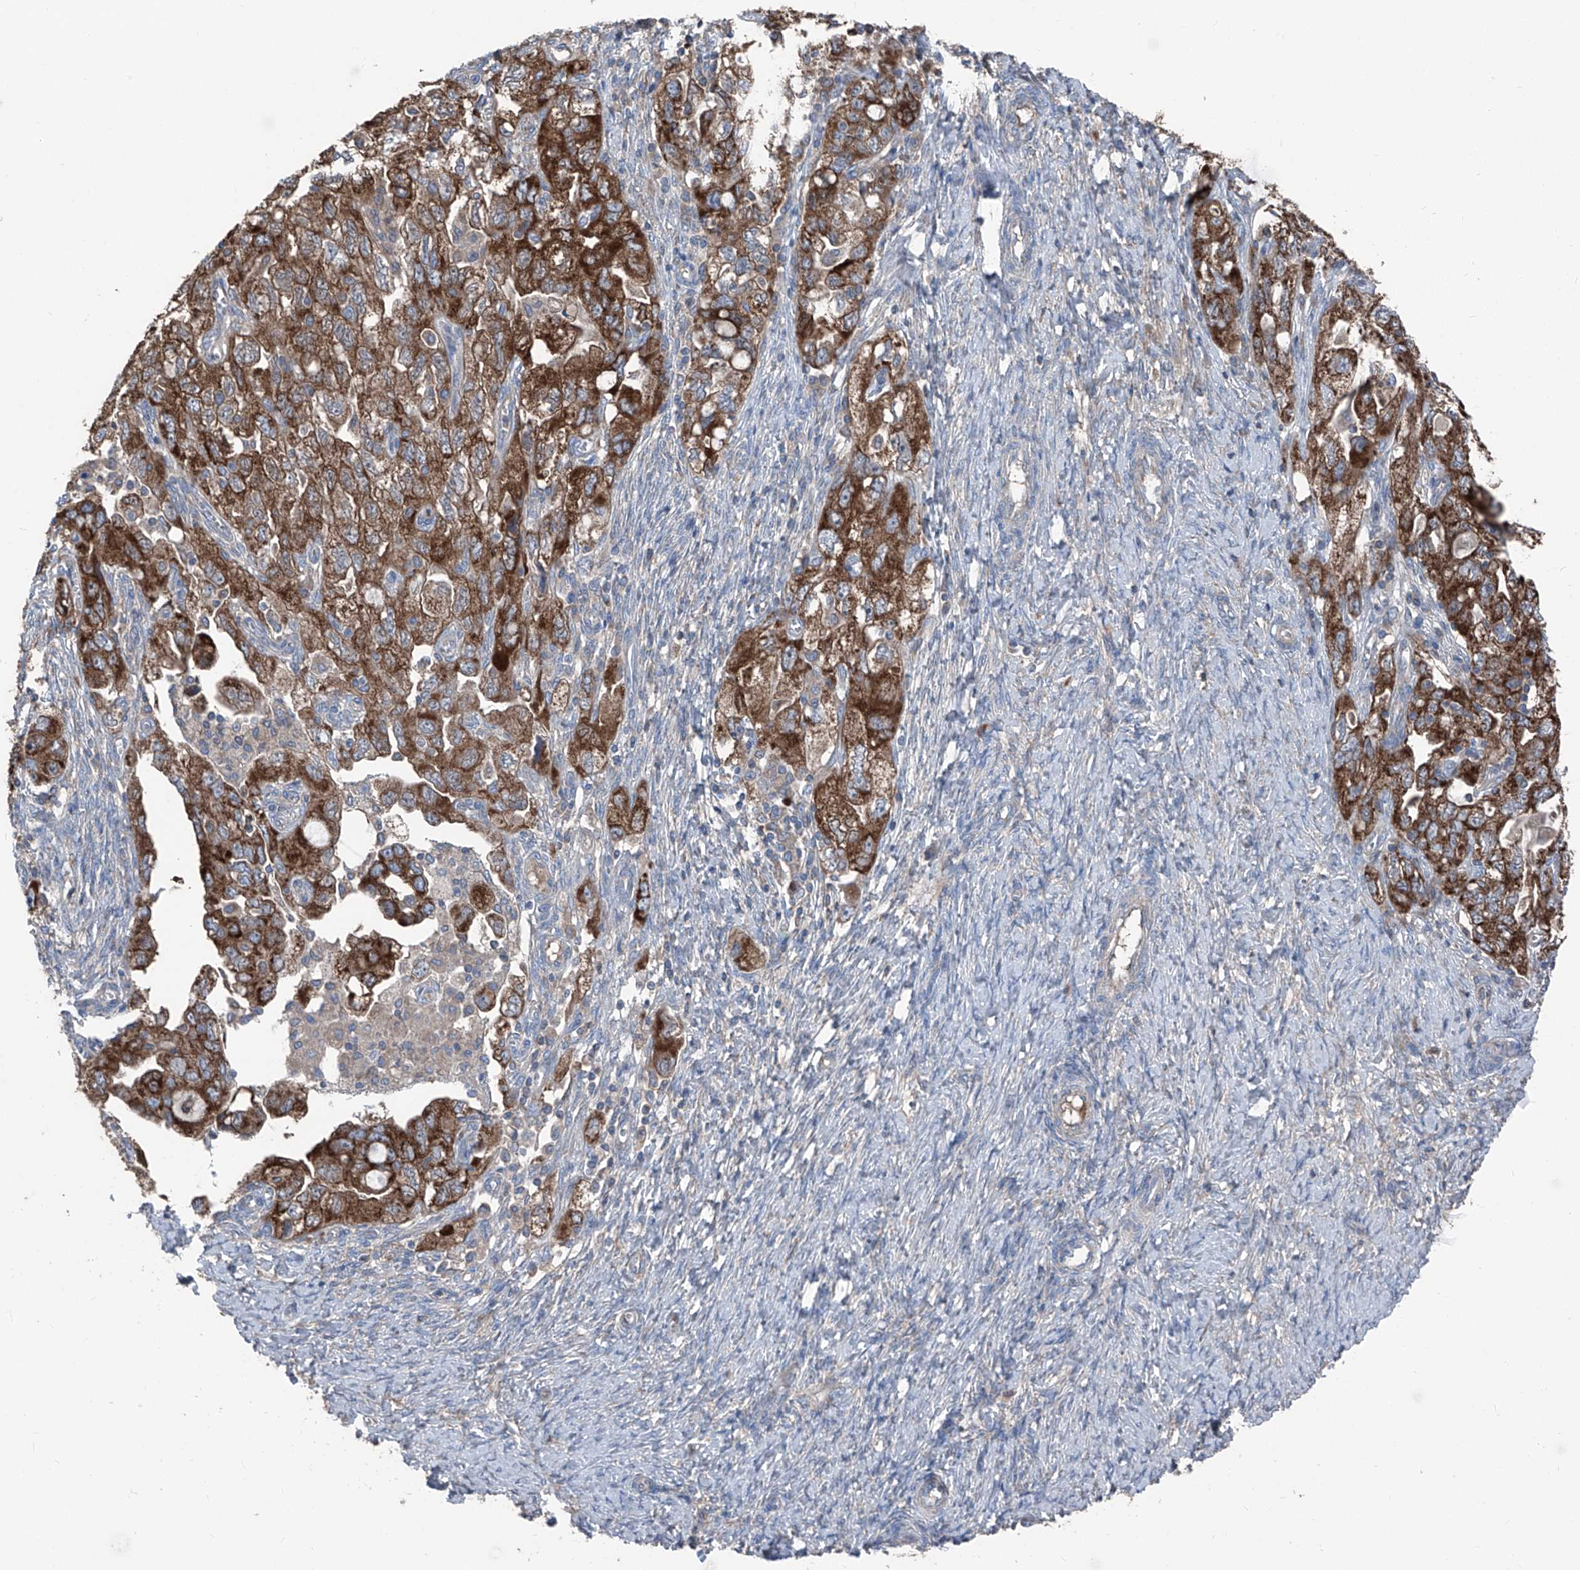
{"staining": {"intensity": "strong", "quantity": ">75%", "location": "cytoplasmic/membranous"}, "tissue": "ovarian cancer", "cell_type": "Tumor cells", "image_type": "cancer", "snomed": [{"axis": "morphology", "description": "Carcinoma, NOS"}, {"axis": "morphology", "description": "Cystadenocarcinoma, serous, NOS"}, {"axis": "topography", "description": "Ovary"}], "caption": "Ovarian cancer (serous cystadenocarcinoma) stained for a protein displays strong cytoplasmic/membranous positivity in tumor cells.", "gene": "GPAT3", "patient": {"sex": "female", "age": 69}}